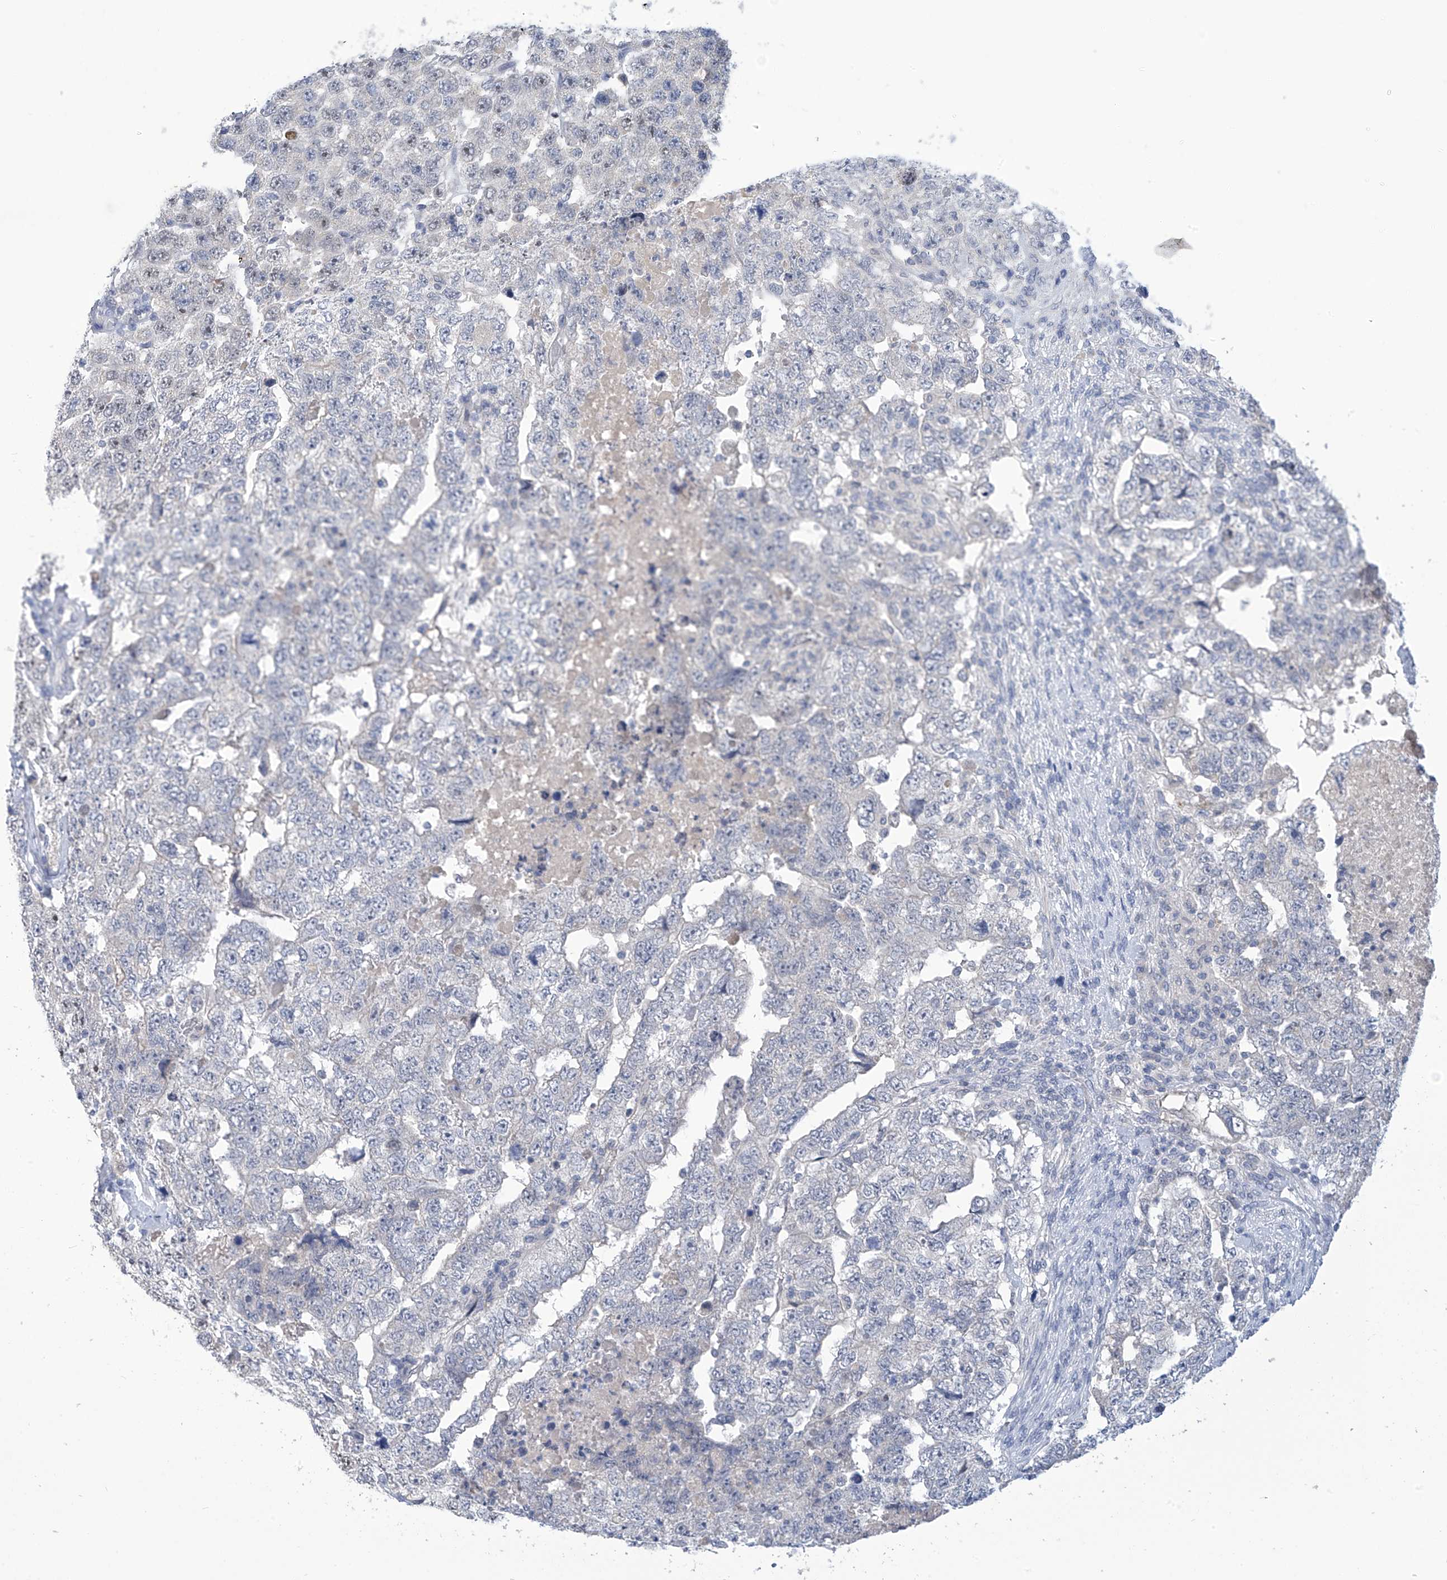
{"staining": {"intensity": "negative", "quantity": "none", "location": "none"}, "tissue": "testis cancer", "cell_type": "Tumor cells", "image_type": "cancer", "snomed": [{"axis": "morphology", "description": "Carcinoma, Embryonal, NOS"}, {"axis": "topography", "description": "Testis"}], "caption": "IHC image of human testis cancer (embryonal carcinoma) stained for a protein (brown), which demonstrates no staining in tumor cells.", "gene": "IBA57", "patient": {"sex": "male", "age": 36}}